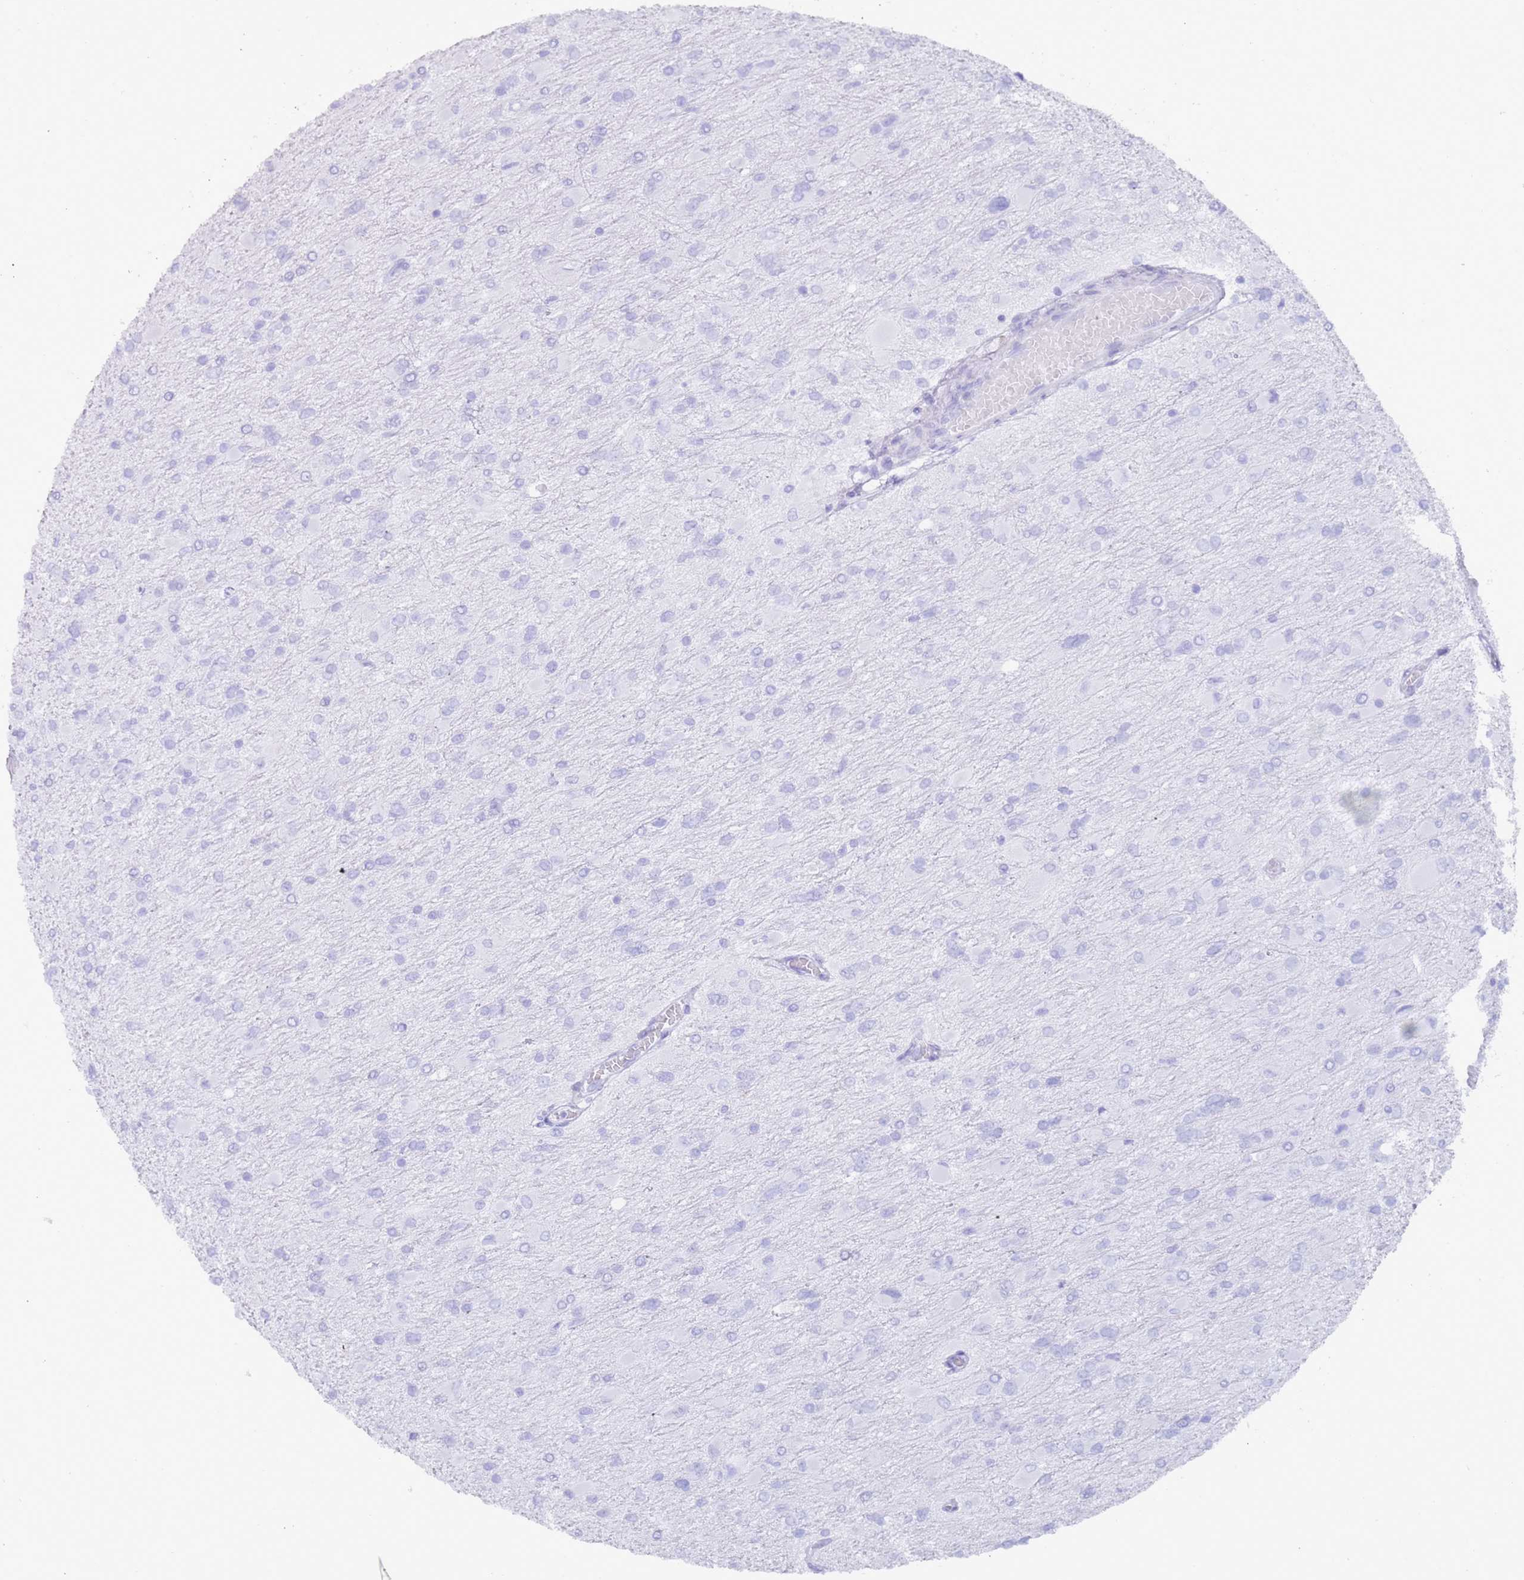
{"staining": {"intensity": "negative", "quantity": "none", "location": "none"}, "tissue": "glioma", "cell_type": "Tumor cells", "image_type": "cancer", "snomed": [{"axis": "morphology", "description": "Glioma, malignant, High grade"}, {"axis": "topography", "description": "Cerebral cortex"}], "caption": "This micrograph is of high-grade glioma (malignant) stained with IHC to label a protein in brown with the nuclei are counter-stained blue. There is no expression in tumor cells.", "gene": "MYADML2", "patient": {"sex": "female", "age": 36}}